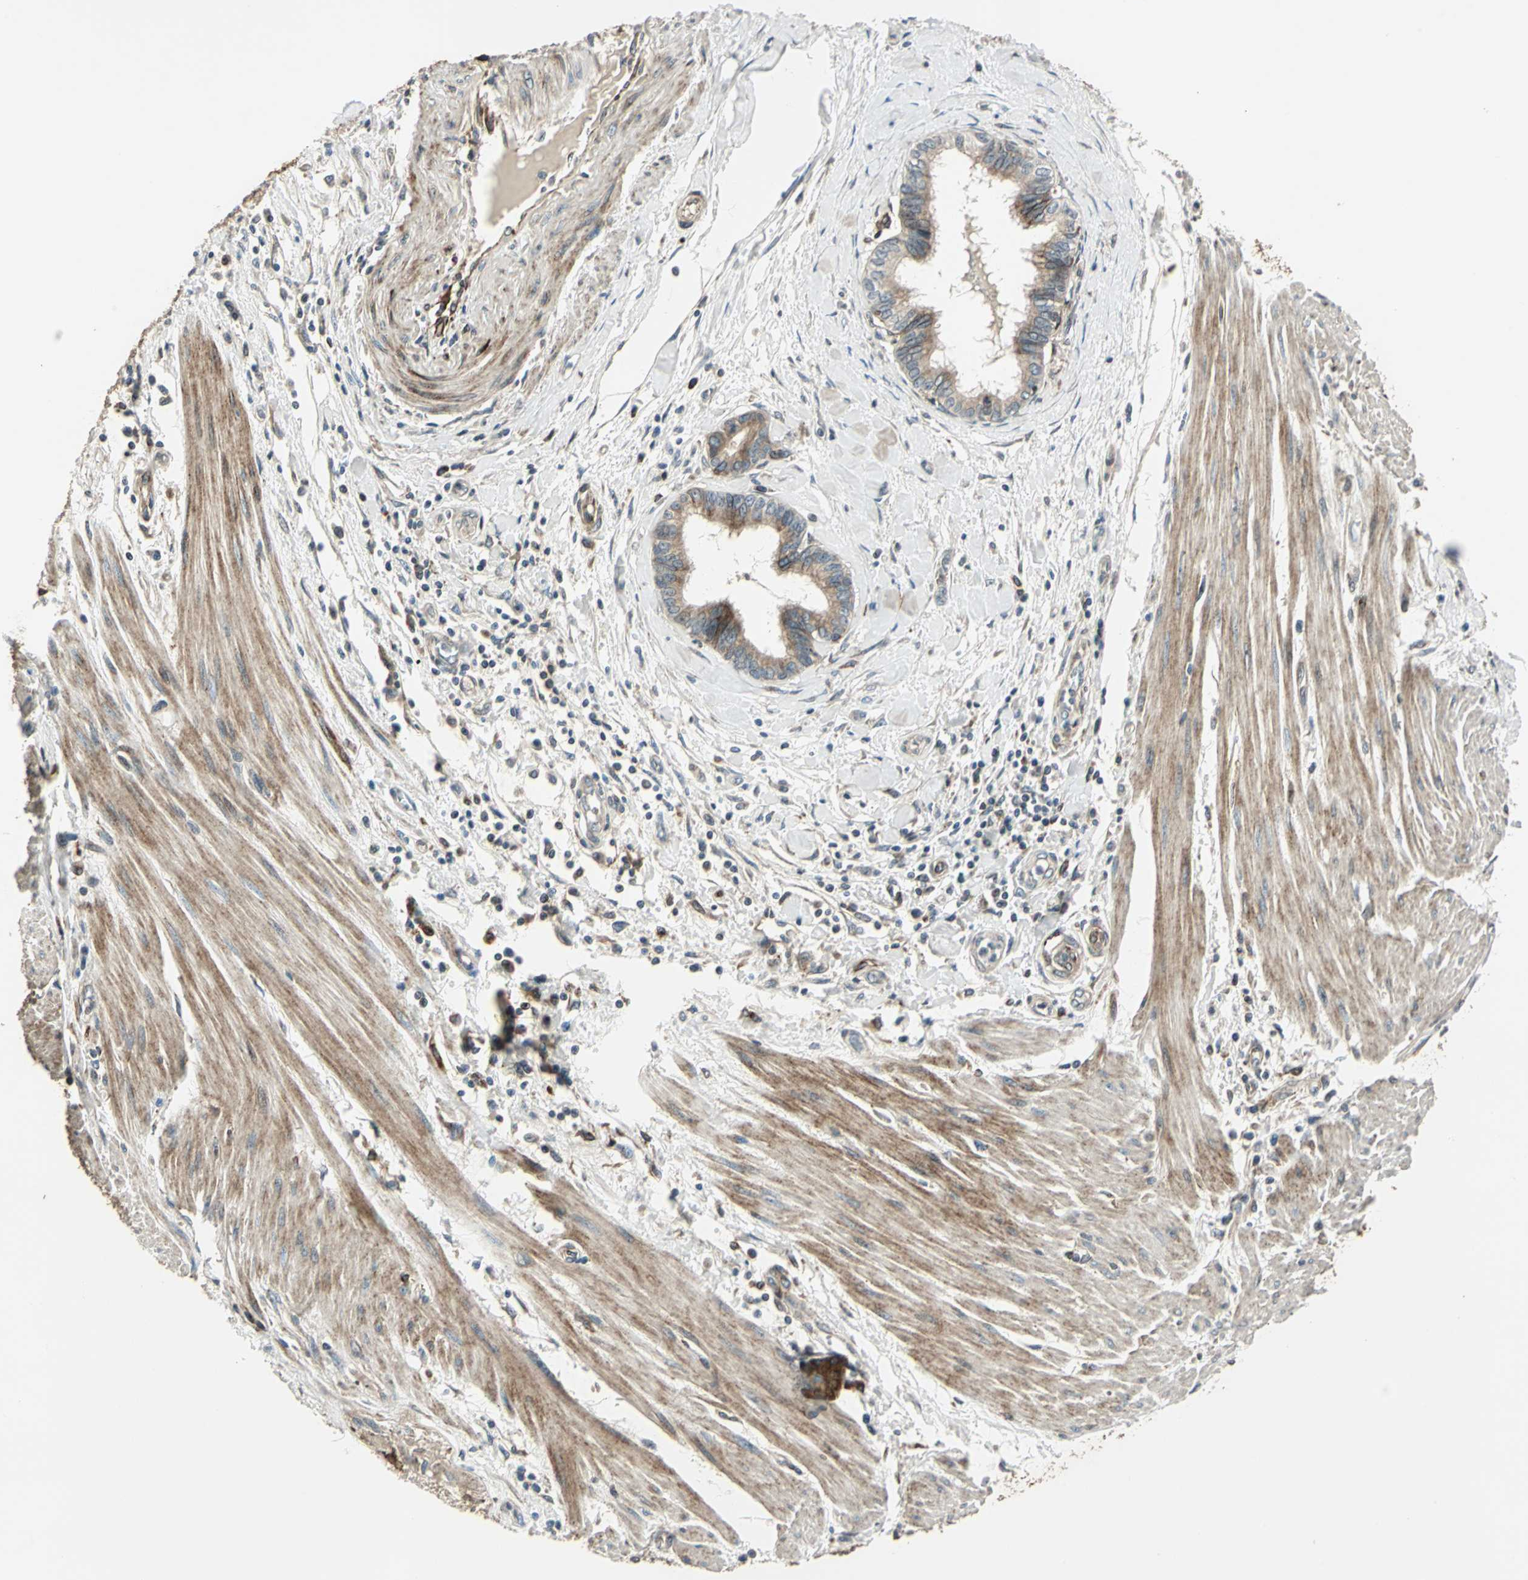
{"staining": {"intensity": "moderate", "quantity": ">75%", "location": "cytoplasmic/membranous"}, "tissue": "pancreatic cancer", "cell_type": "Tumor cells", "image_type": "cancer", "snomed": [{"axis": "morphology", "description": "Adenocarcinoma, NOS"}, {"axis": "topography", "description": "Pancreas"}], "caption": "Immunohistochemical staining of human adenocarcinoma (pancreatic) demonstrates medium levels of moderate cytoplasmic/membranous positivity in about >75% of tumor cells.", "gene": "HTATIP2", "patient": {"sex": "female", "age": 64}}